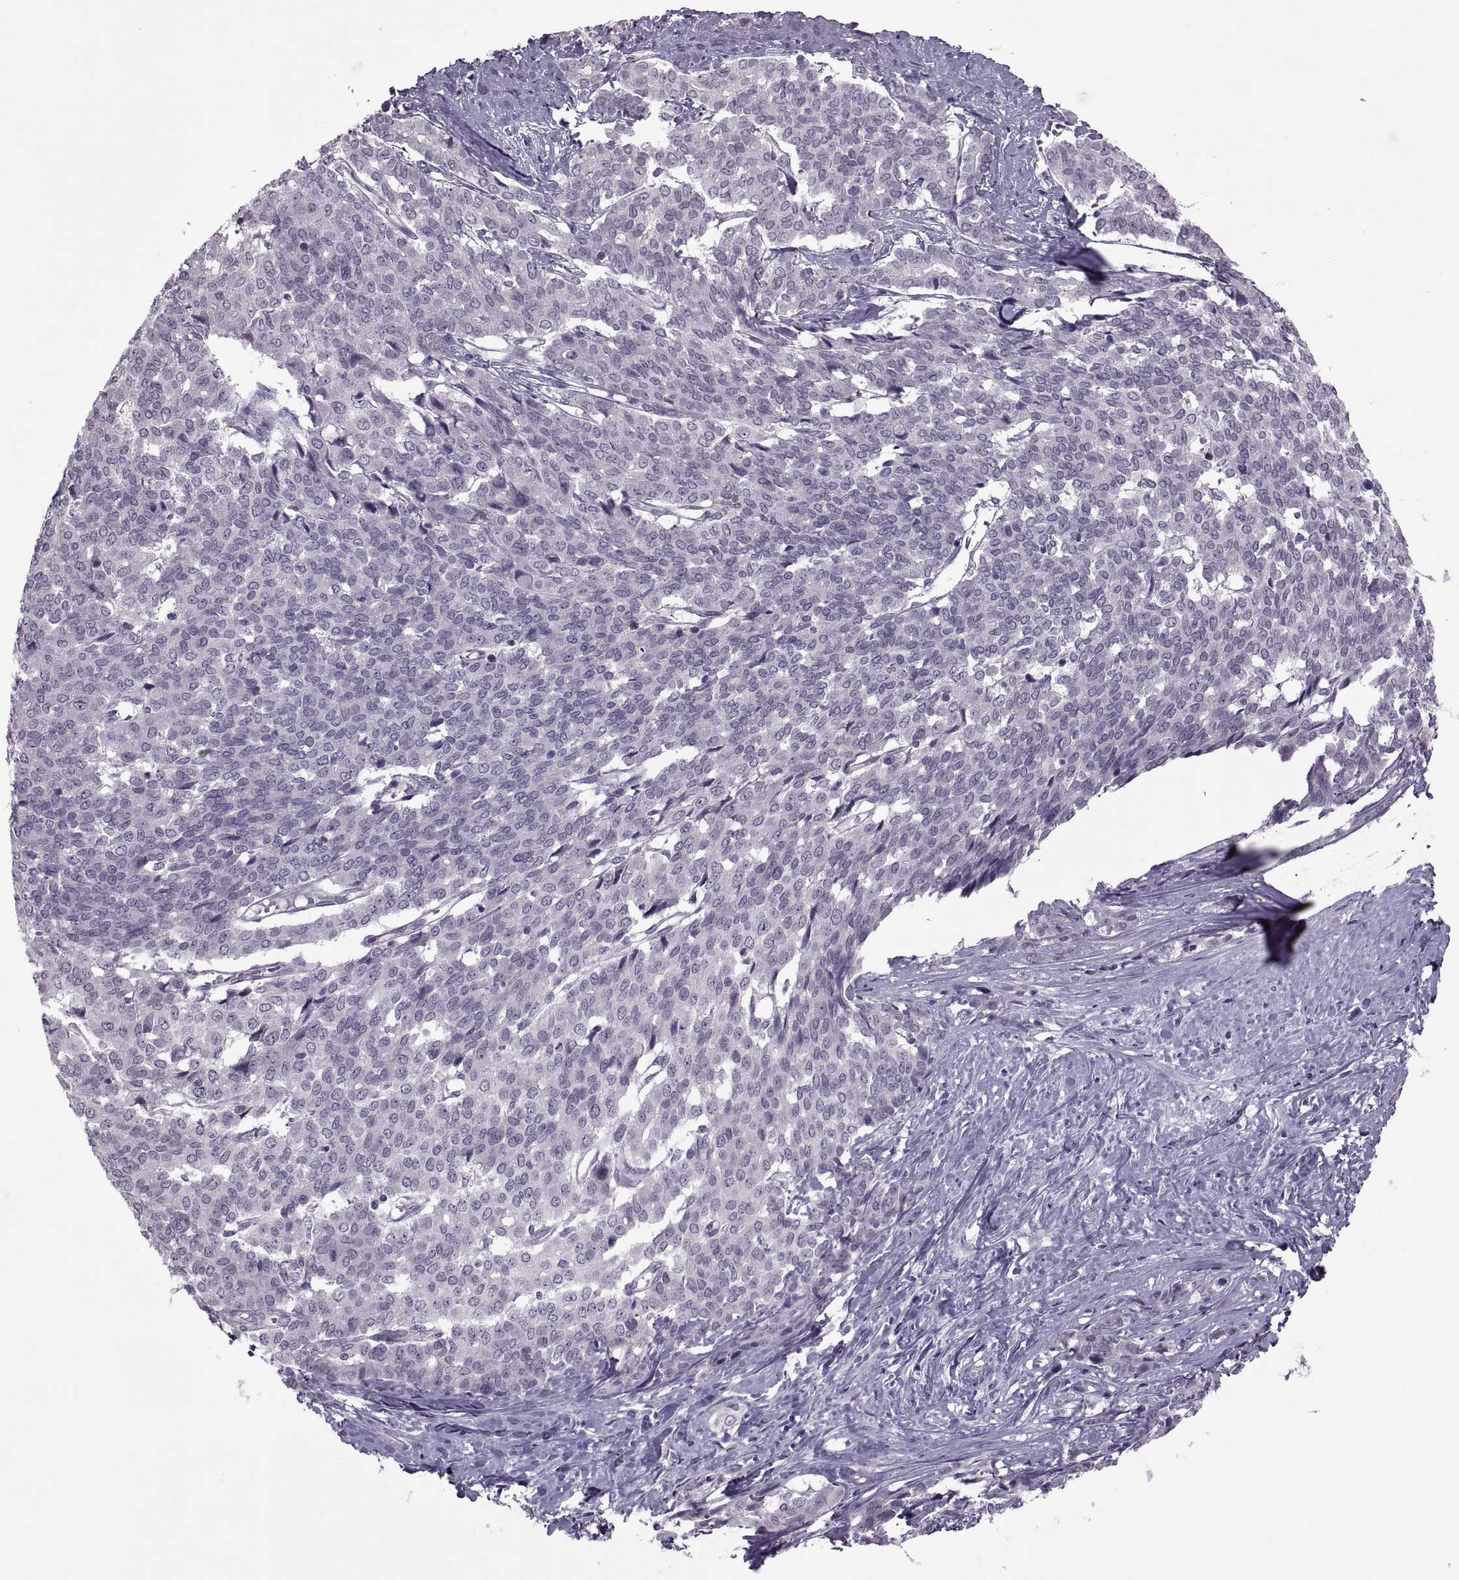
{"staining": {"intensity": "negative", "quantity": "none", "location": "none"}, "tissue": "liver cancer", "cell_type": "Tumor cells", "image_type": "cancer", "snomed": [{"axis": "morphology", "description": "Cholangiocarcinoma"}, {"axis": "topography", "description": "Liver"}], "caption": "Tumor cells show no significant protein staining in liver cancer (cholangiocarcinoma).", "gene": "ODF3", "patient": {"sex": "female", "age": 47}}